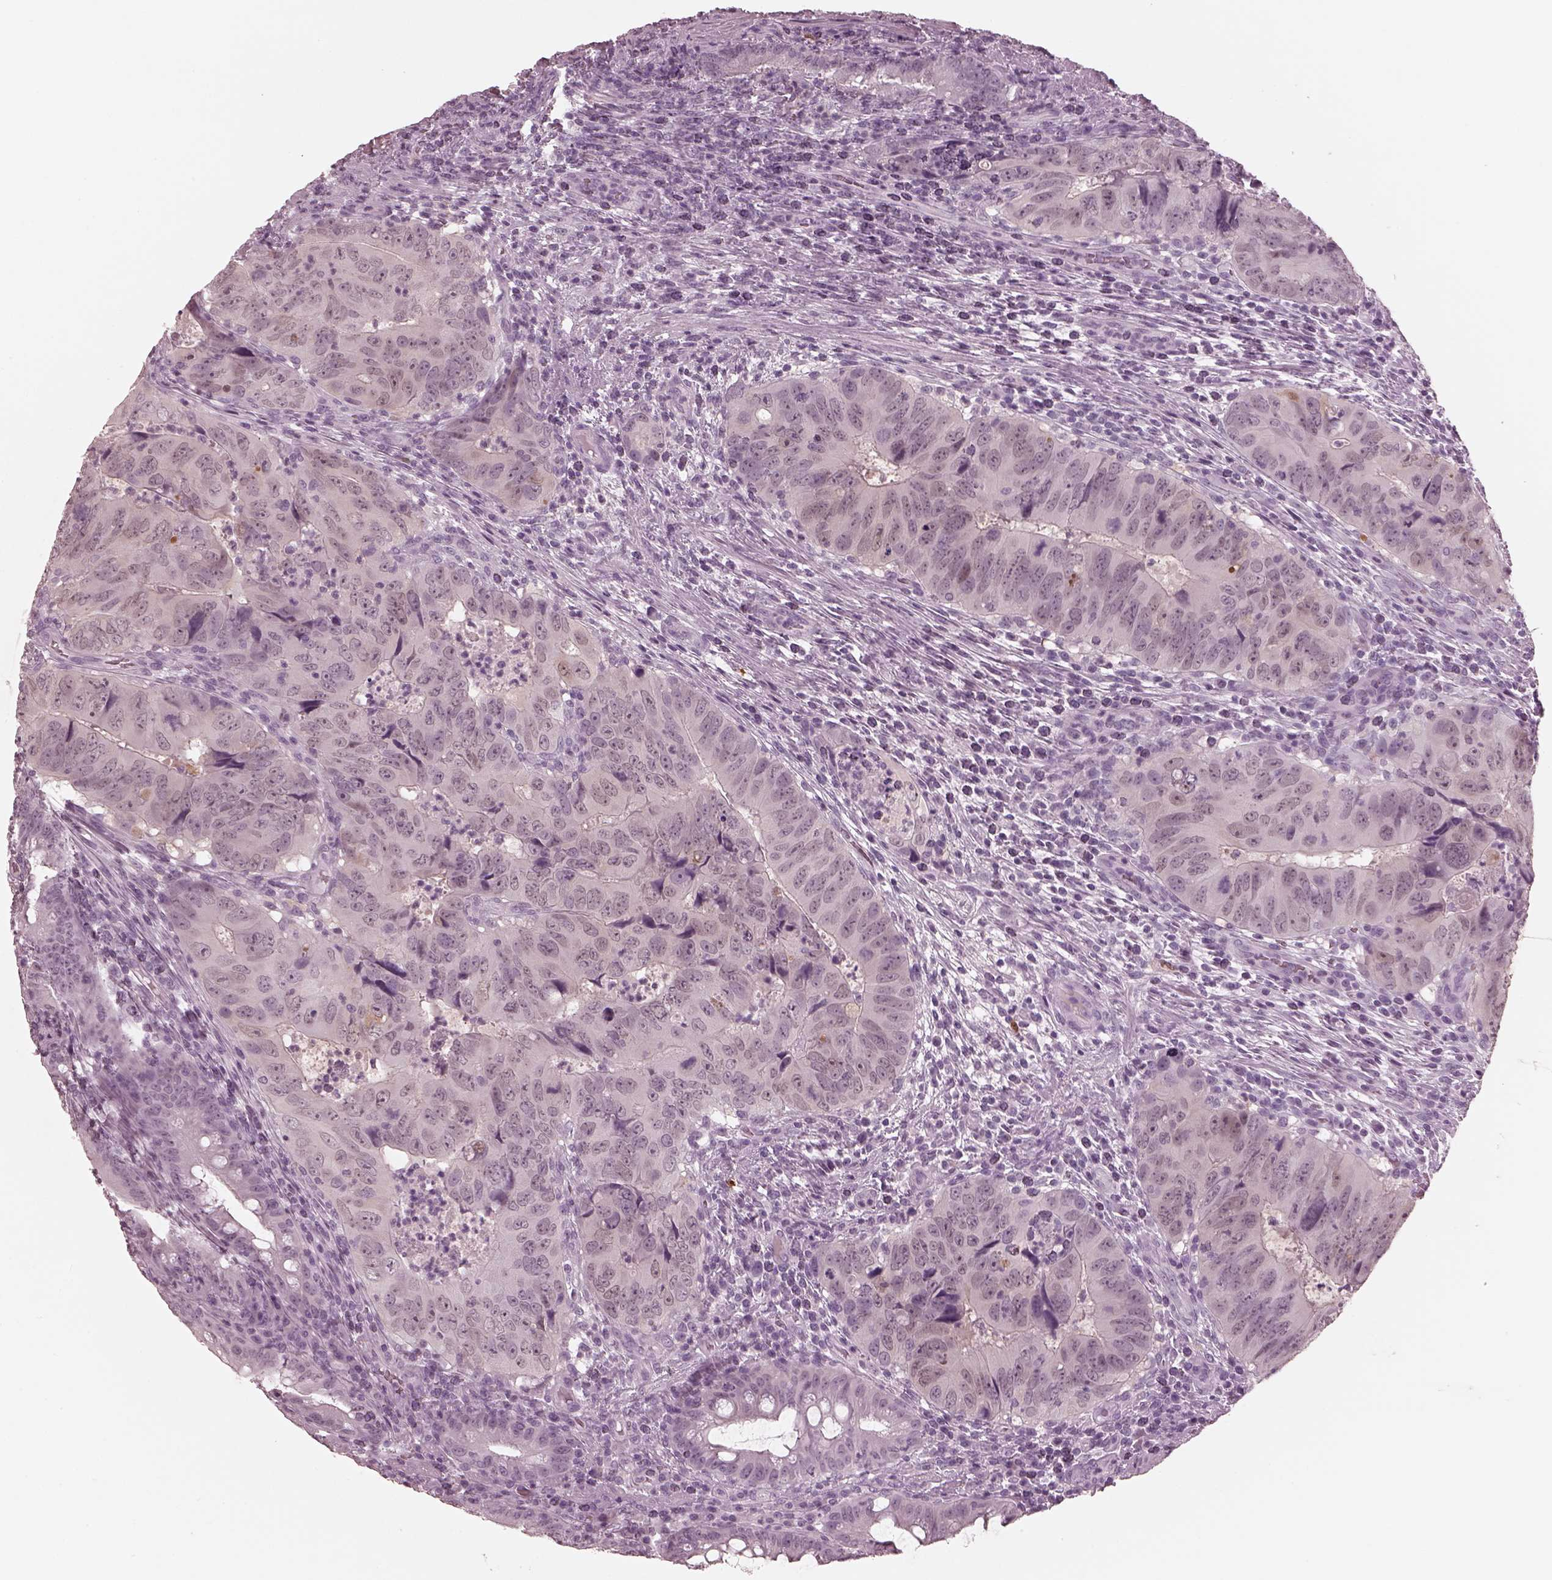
{"staining": {"intensity": "negative", "quantity": "none", "location": "none"}, "tissue": "colorectal cancer", "cell_type": "Tumor cells", "image_type": "cancer", "snomed": [{"axis": "morphology", "description": "Adenocarcinoma, NOS"}, {"axis": "topography", "description": "Colon"}], "caption": "There is no significant expression in tumor cells of colorectal adenocarcinoma. (Stains: DAB (3,3'-diaminobenzidine) immunohistochemistry (IHC) with hematoxylin counter stain, Microscopy: brightfield microscopy at high magnification).", "gene": "C2orf81", "patient": {"sex": "male", "age": 79}}